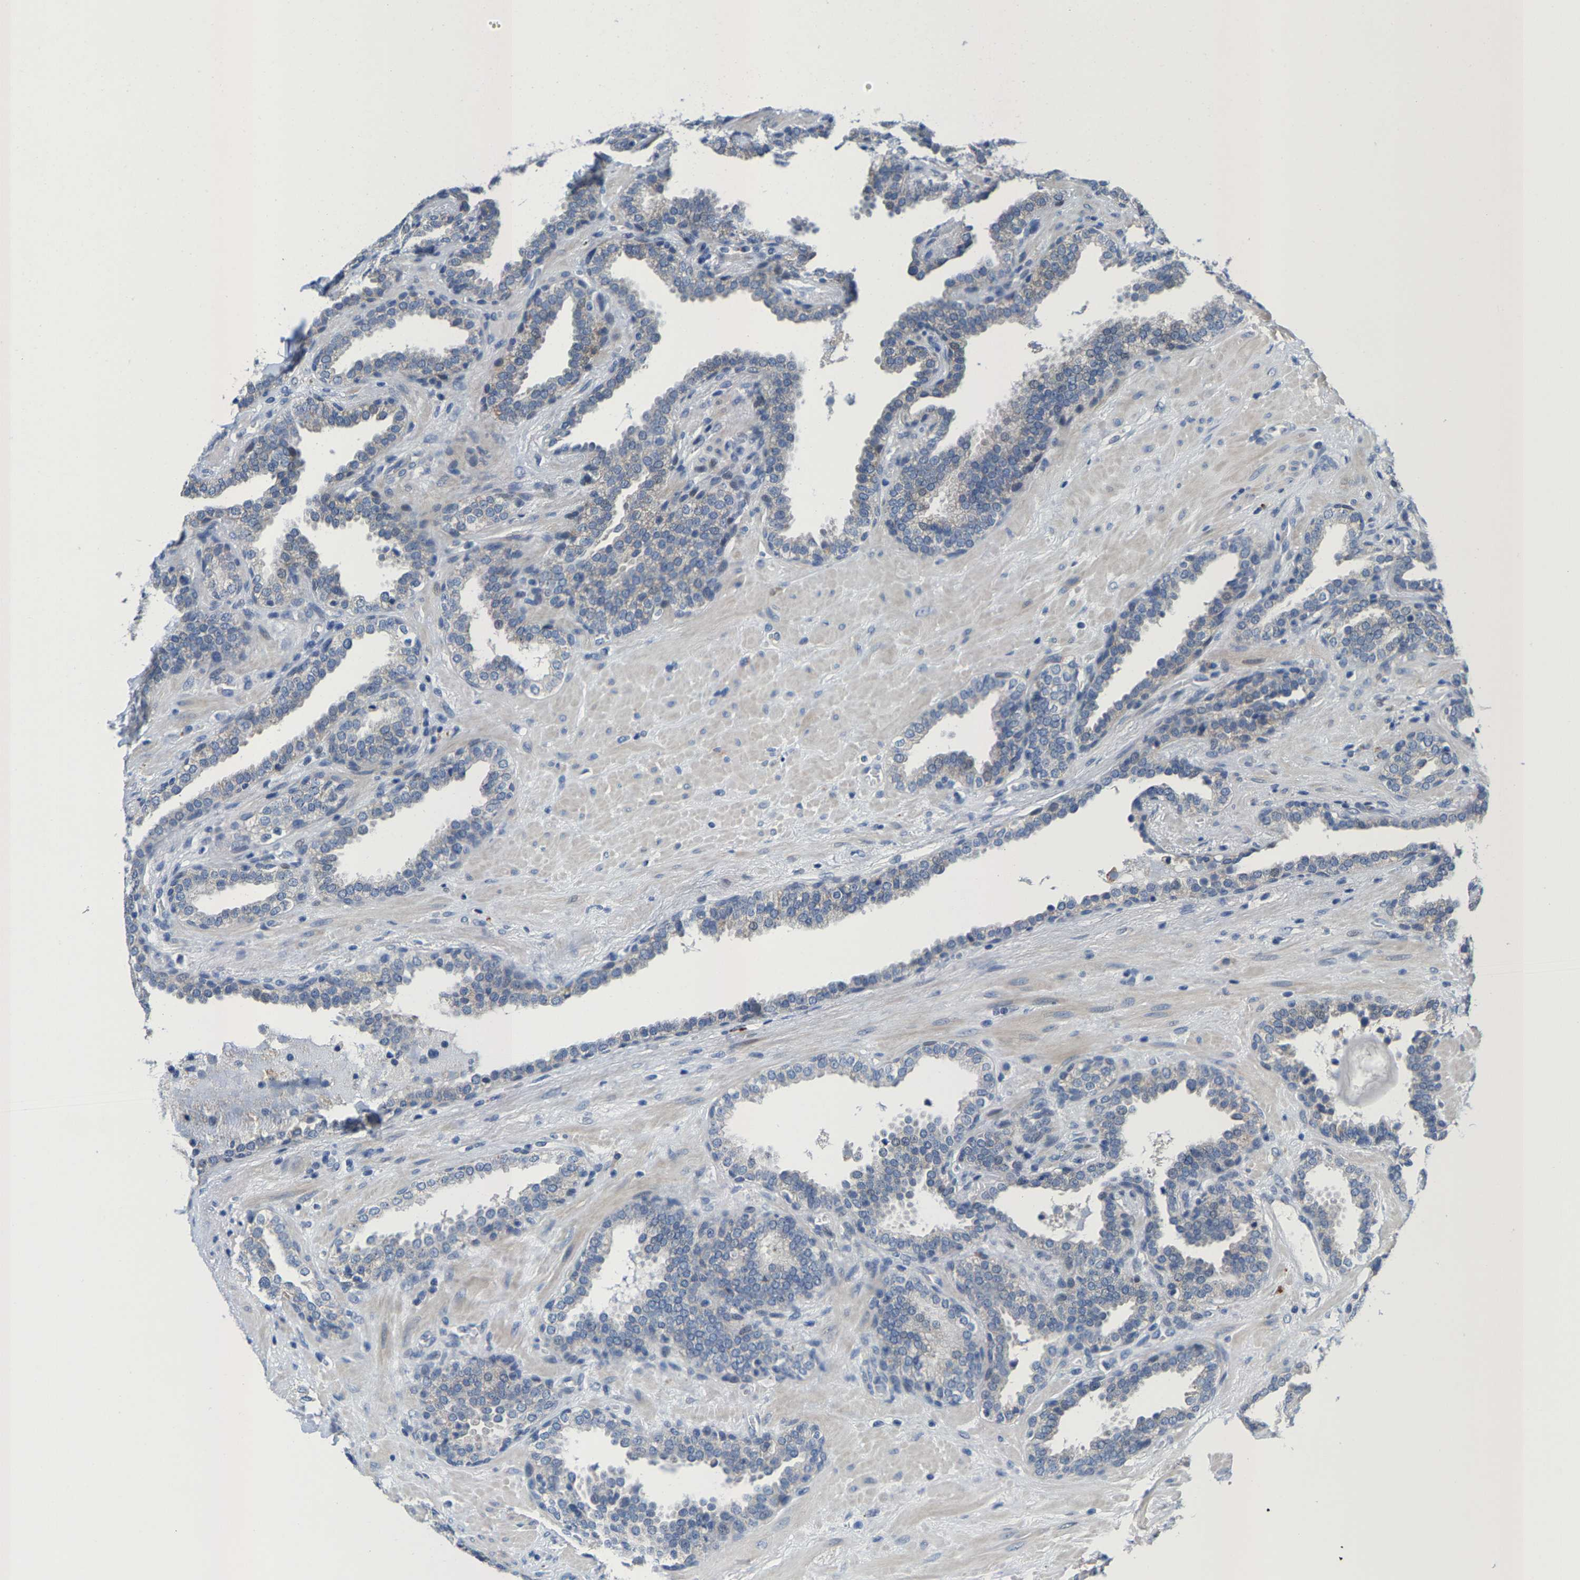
{"staining": {"intensity": "weak", "quantity": "<25%", "location": "cytoplasmic/membranous"}, "tissue": "prostate", "cell_type": "Glandular cells", "image_type": "normal", "snomed": [{"axis": "morphology", "description": "Normal tissue, NOS"}, {"axis": "topography", "description": "Prostate"}], "caption": "Glandular cells are negative for brown protein staining in normal prostate. (DAB (3,3'-diaminobenzidine) immunohistochemistry visualized using brightfield microscopy, high magnification).", "gene": "KLHL1", "patient": {"sex": "male", "age": 51}}